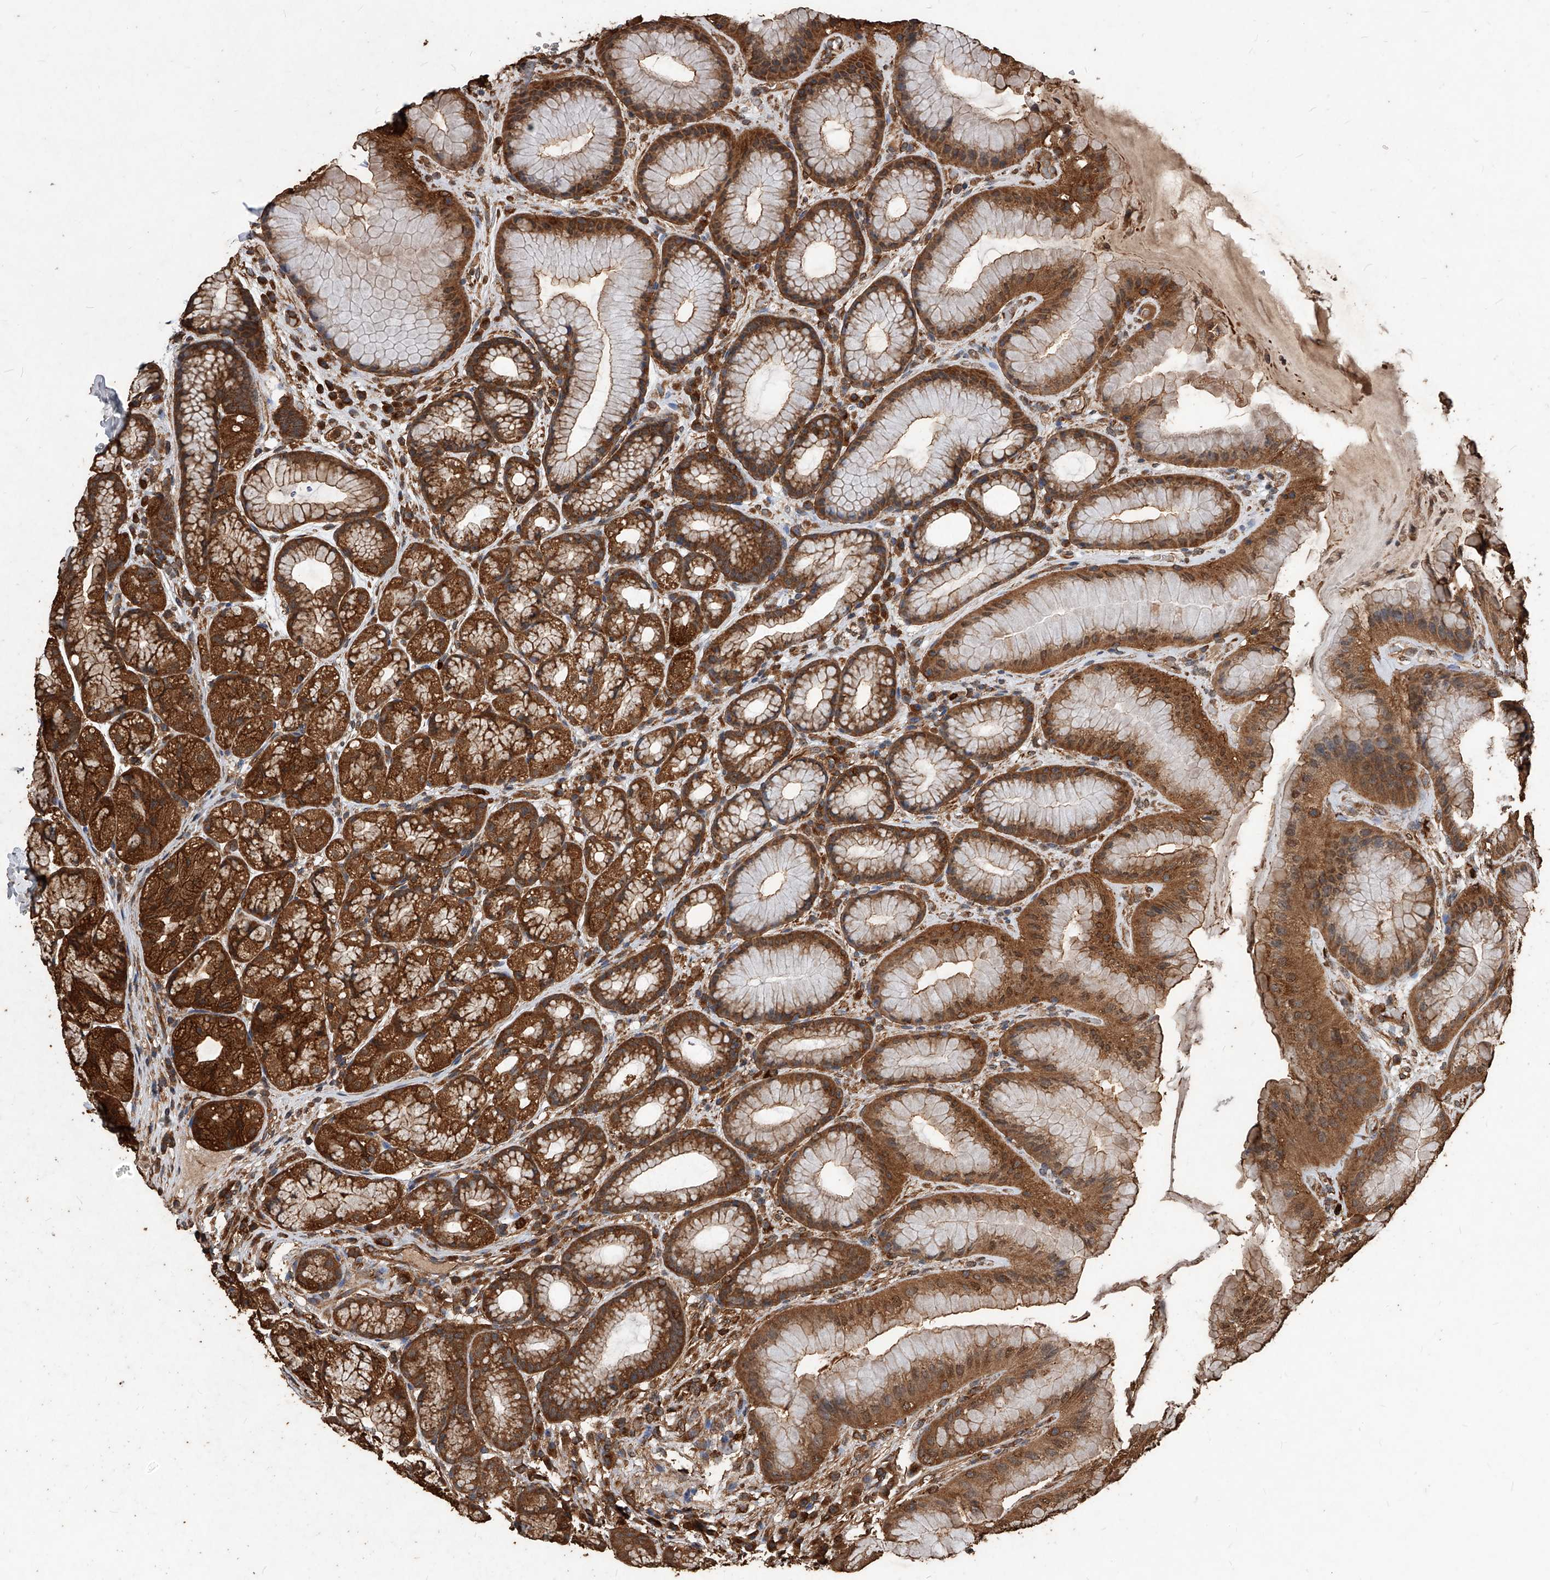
{"staining": {"intensity": "strong", "quantity": ">75%", "location": "cytoplasmic/membranous"}, "tissue": "stomach", "cell_type": "Glandular cells", "image_type": "normal", "snomed": [{"axis": "morphology", "description": "Normal tissue, NOS"}, {"axis": "topography", "description": "Stomach"}], "caption": "Immunohistochemistry (IHC) (DAB) staining of unremarkable stomach reveals strong cytoplasmic/membranous protein positivity in approximately >75% of glandular cells.", "gene": "UCP2", "patient": {"sex": "male", "age": 57}}